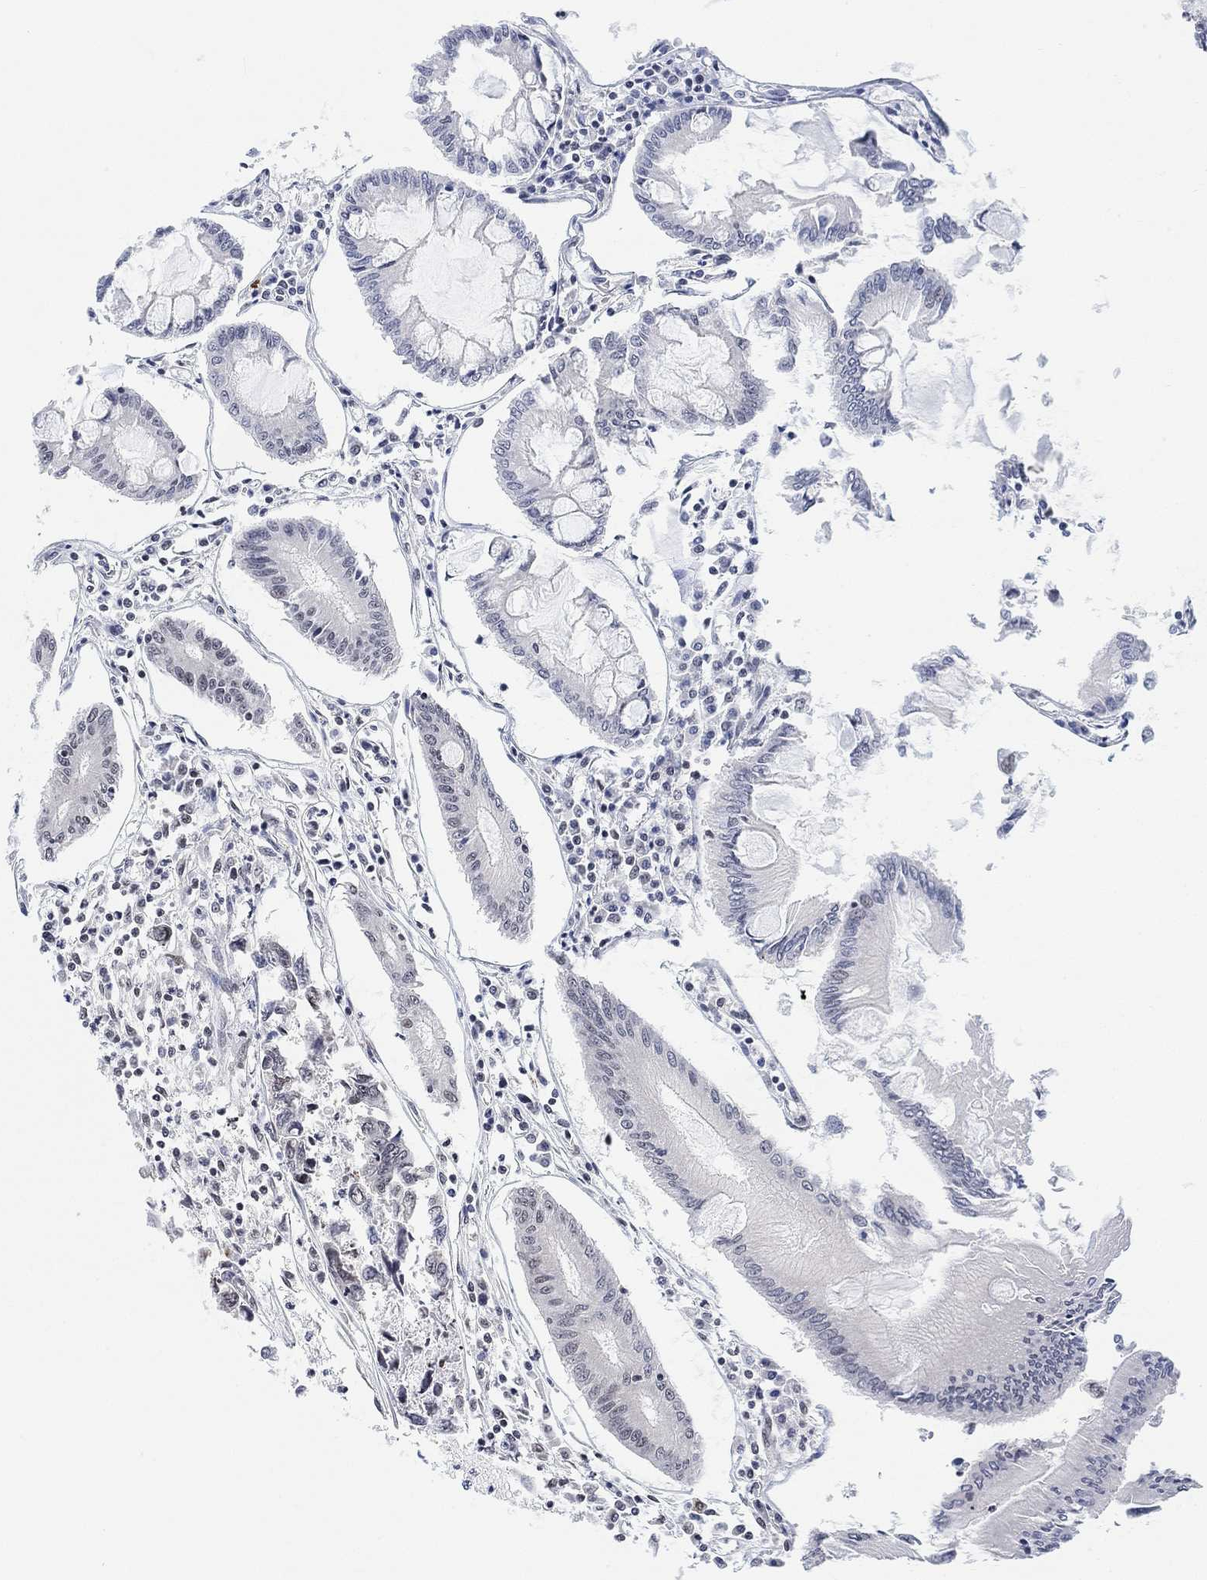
{"staining": {"intensity": "negative", "quantity": "none", "location": "none"}, "tissue": "colorectal cancer", "cell_type": "Tumor cells", "image_type": "cancer", "snomed": [{"axis": "morphology", "description": "Adenocarcinoma, NOS"}, {"axis": "topography", "description": "Colon"}], "caption": "Human colorectal cancer (adenocarcinoma) stained for a protein using immunohistochemistry (IHC) reveals no expression in tumor cells.", "gene": "PURG", "patient": {"sex": "female", "age": 65}}